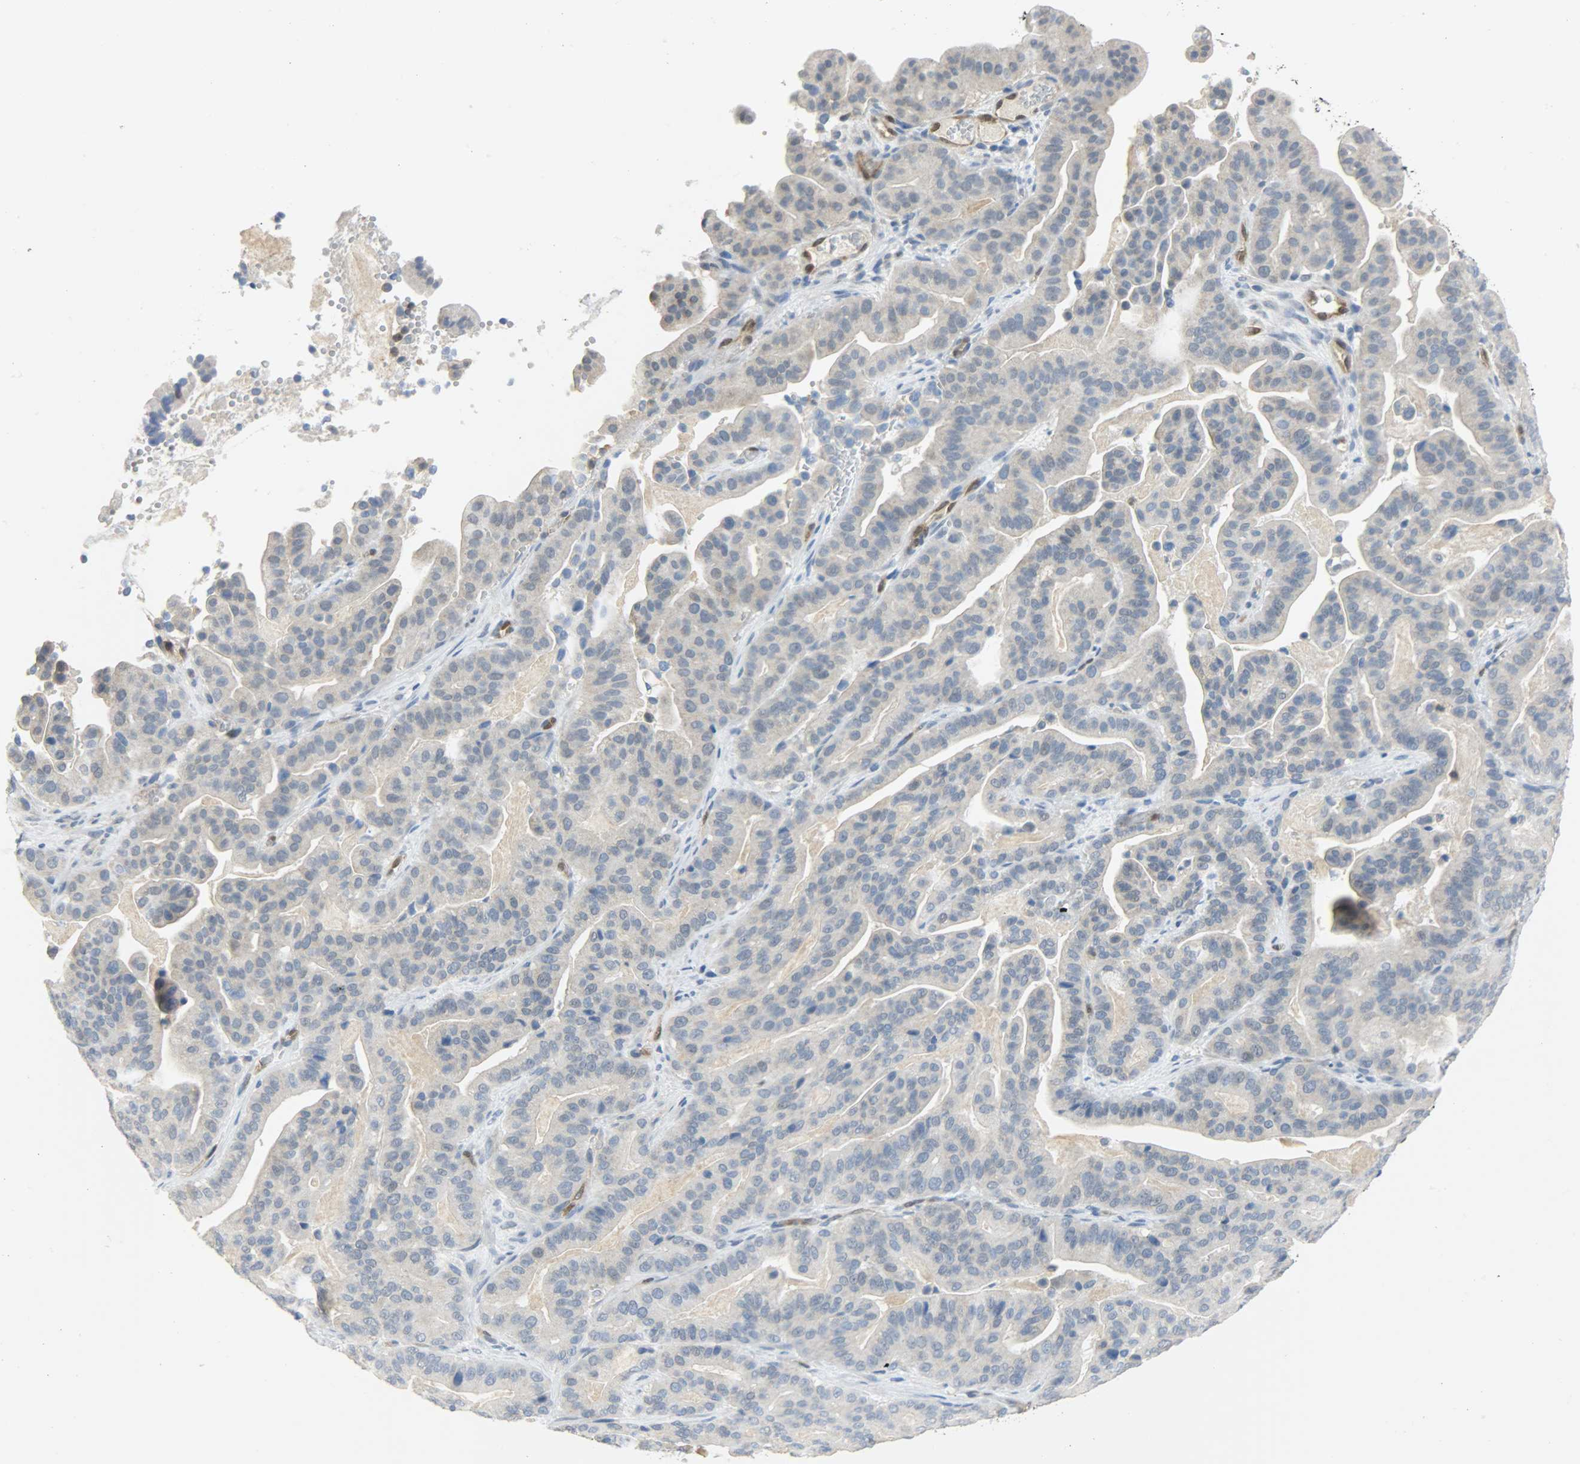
{"staining": {"intensity": "negative", "quantity": "none", "location": "none"}, "tissue": "pancreatic cancer", "cell_type": "Tumor cells", "image_type": "cancer", "snomed": [{"axis": "morphology", "description": "Adenocarcinoma, NOS"}, {"axis": "topography", "description": "Pancreas"}], "caption": "There is no significant positivity in tumor cells of pancreatic cancer (adenocarcinoma).", "gene": "FKBP1A", "patient": {"sex": "male", "age": 63}}